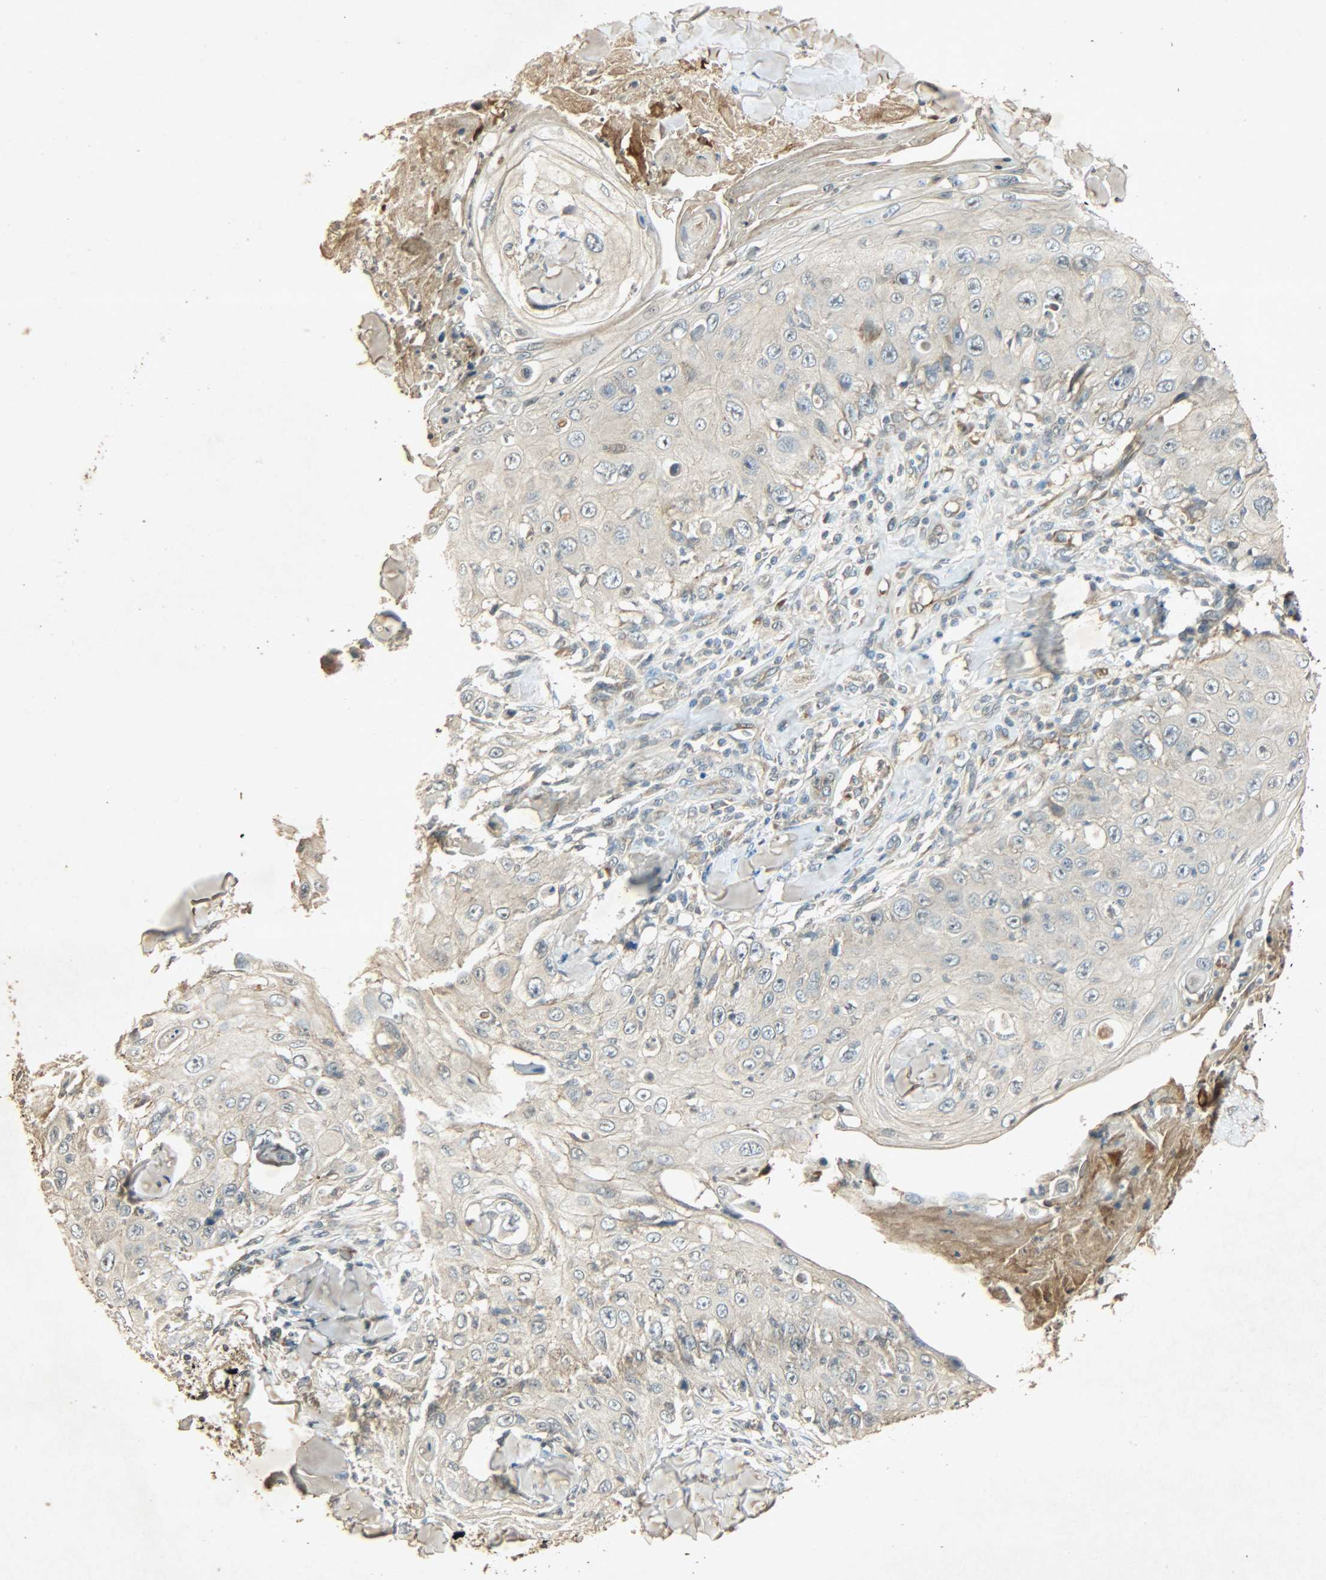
{"staining": {"intensity": "weak", "quantity": ">75%", "location": "cytoplasmic/membranous"}, "tissue": "skin cancer", "cell_type": "Tumor cells", "image_type": "cancer", "snomed": [{"axis": "morphology", "description": "Squamous cell carcinoma, NOS"}, {"axis": "topography", "description": "Skin"}], "caption": "High-magnification brightfield microscopy of squamous cell carcinoma (skin) stained with DAB (3,3'-diaminobenzidine) (brown) and counterstained with hematoxylin (blue). tumor cells exhibit weak cytoplasmic/membranous staining is identified in about>75% of cells.", "gene": "ATP2B1", "patient": {"sex": "male", "age": 86}}